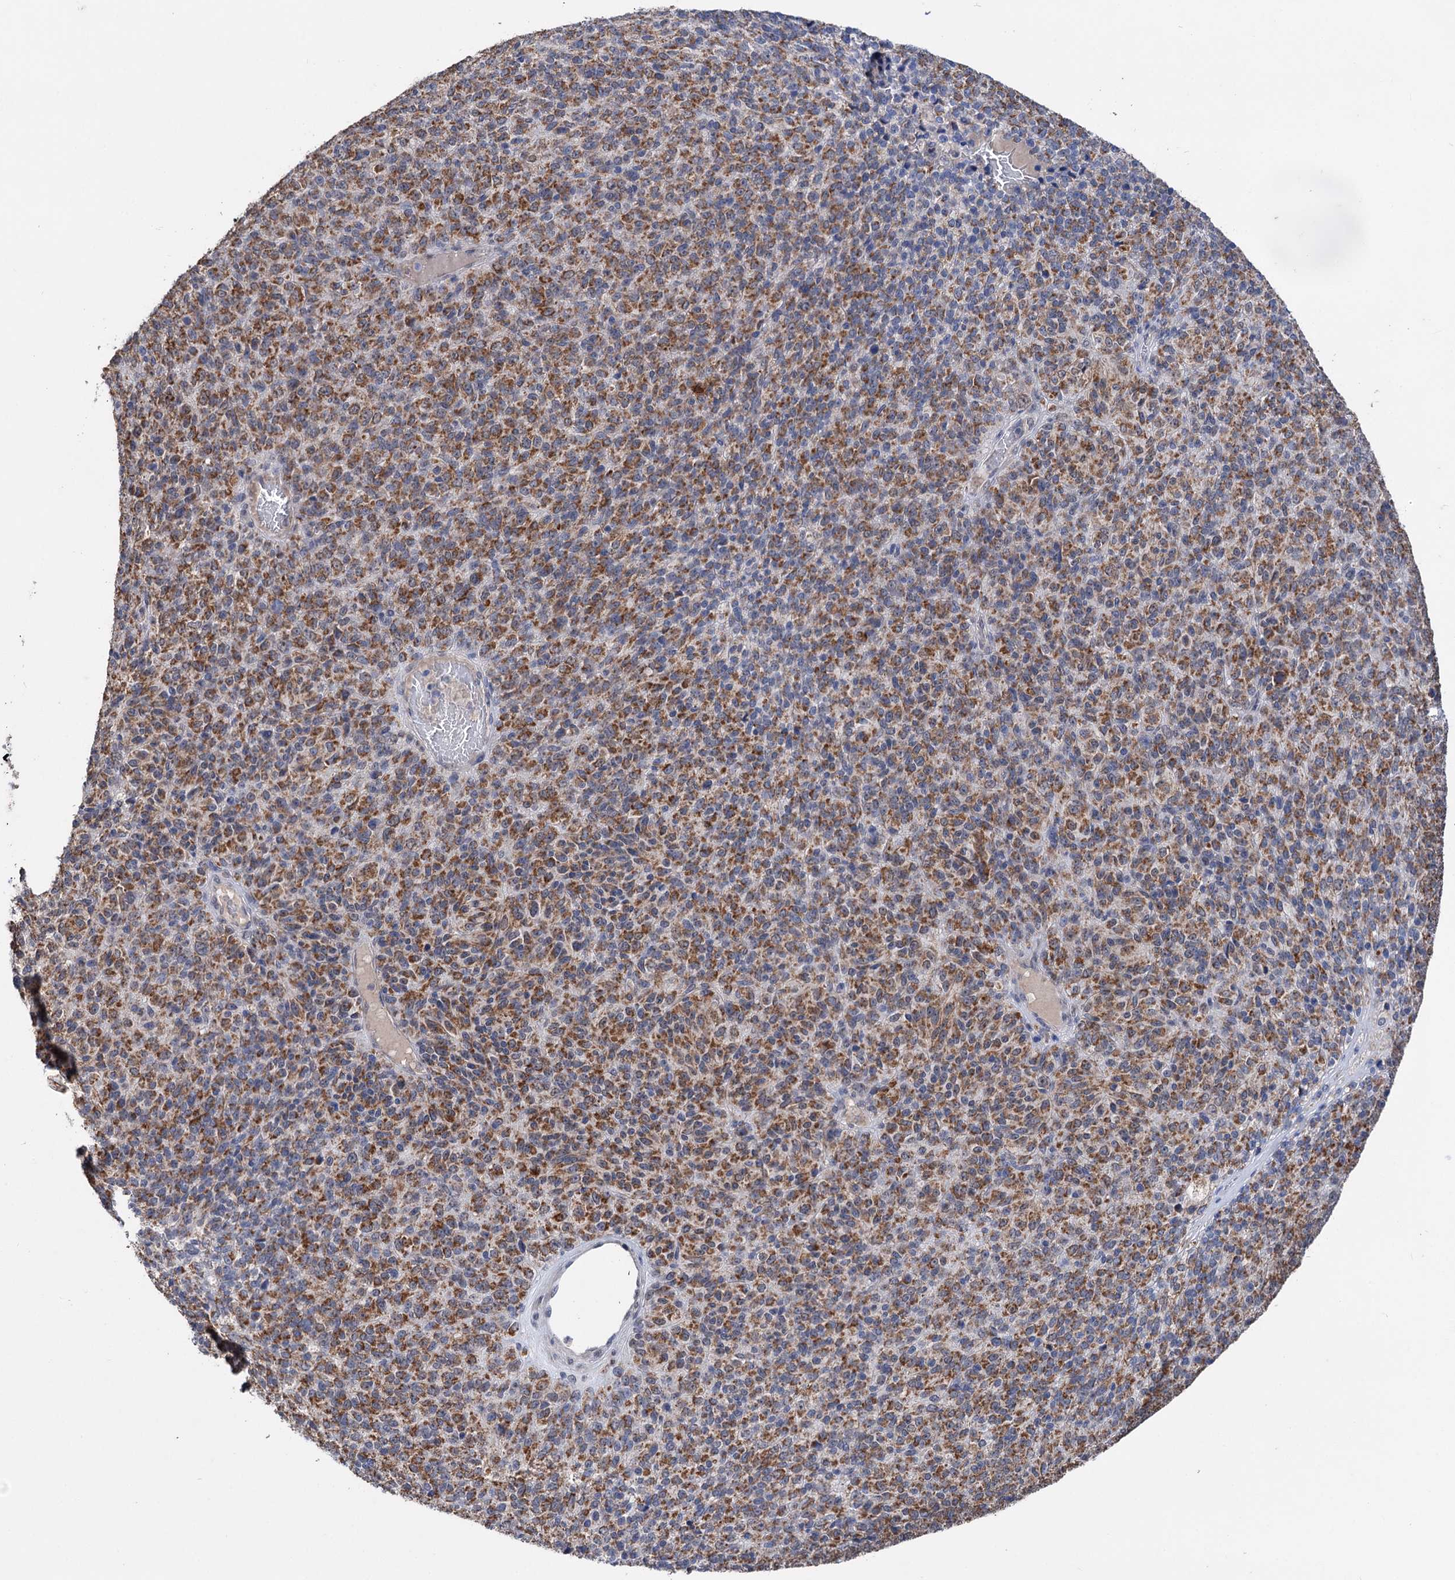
{"staining": {"intensity": "strong", "quantity": ">75%", "location": "cytoplasmic/membranous"}, "tissue": "melanoma", "cell_type": "Tumor cells", "image_type": "cancer", "snomed": [{"axis": "morphology", "description": "Malignant melanoma, Metastatic site"}, {"axis": "topography", "description": "Brain"}], "caption": "Immunohistochemical staining of human melanoma exhibits strong cytoplasmic/membranous protein positivity in about >75% of tumor cells.", "gene": "CLPB", "patient": {"sex": "female", "age": 56}}